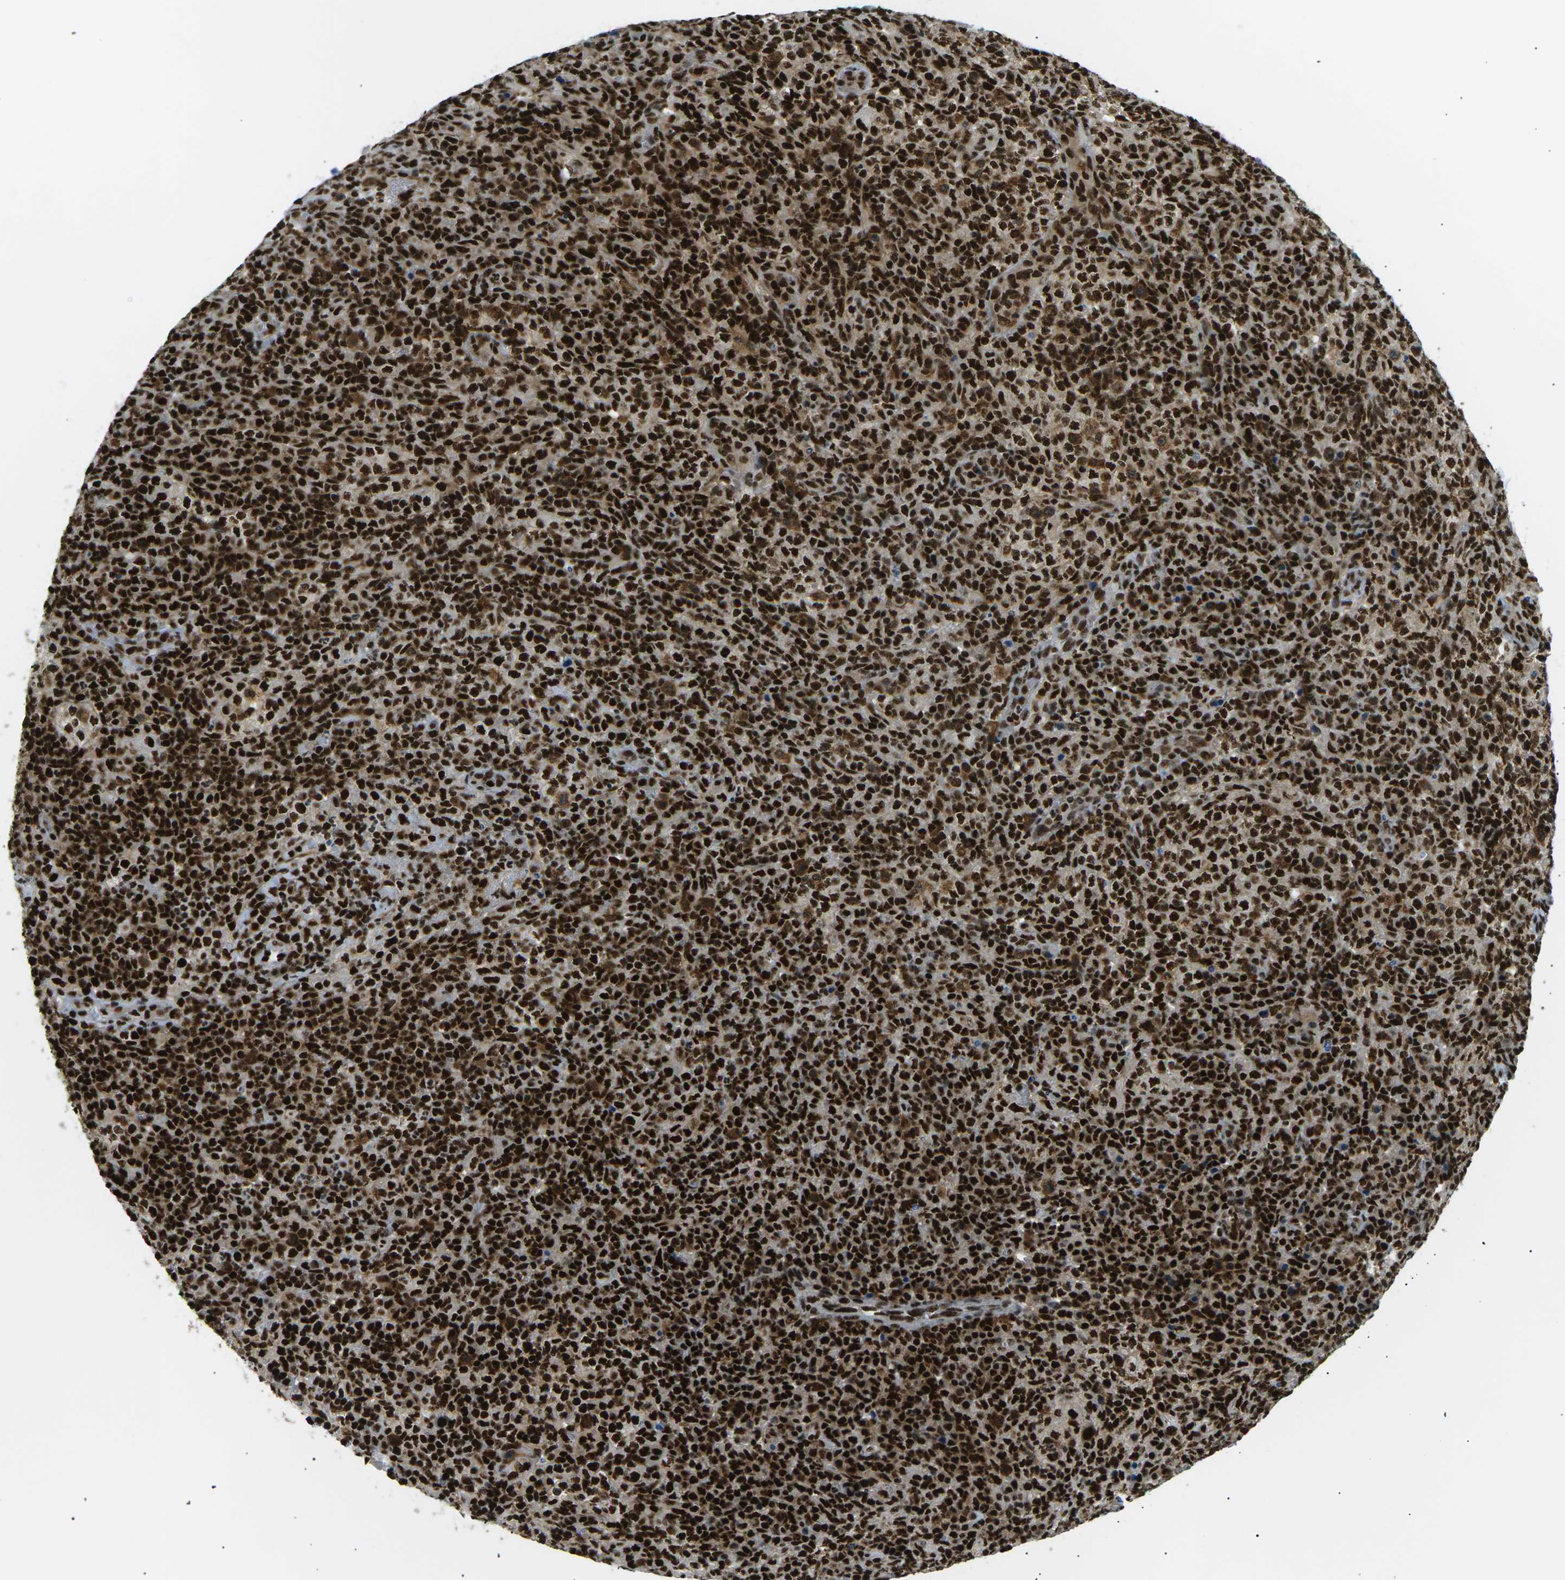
{"staining": {"intensity": "strong", "quantity": ">75%", "location": "cytoplasmic/membranous,nuclear"}, "tissue": "lymphoma", "cell_type": "Tumor cells", "image_type": "cancer", "snomed": [{"axis": "morphology", "description": "Malignant lymphoma, non-Hodgkin's type, High grade"}, {"axis": "topography", "description": "Lymph node"}], "caption": "Immunohistochemical staining of human high-grade malignant lymphoma, non-Hodgkin's type exhibits high levels of strong cytoplasmic/membranous and nuclear protein expression in about >75% of tumor cells.", "gene": "RPA2", "patient": {"sex": "female", "age": 76}}